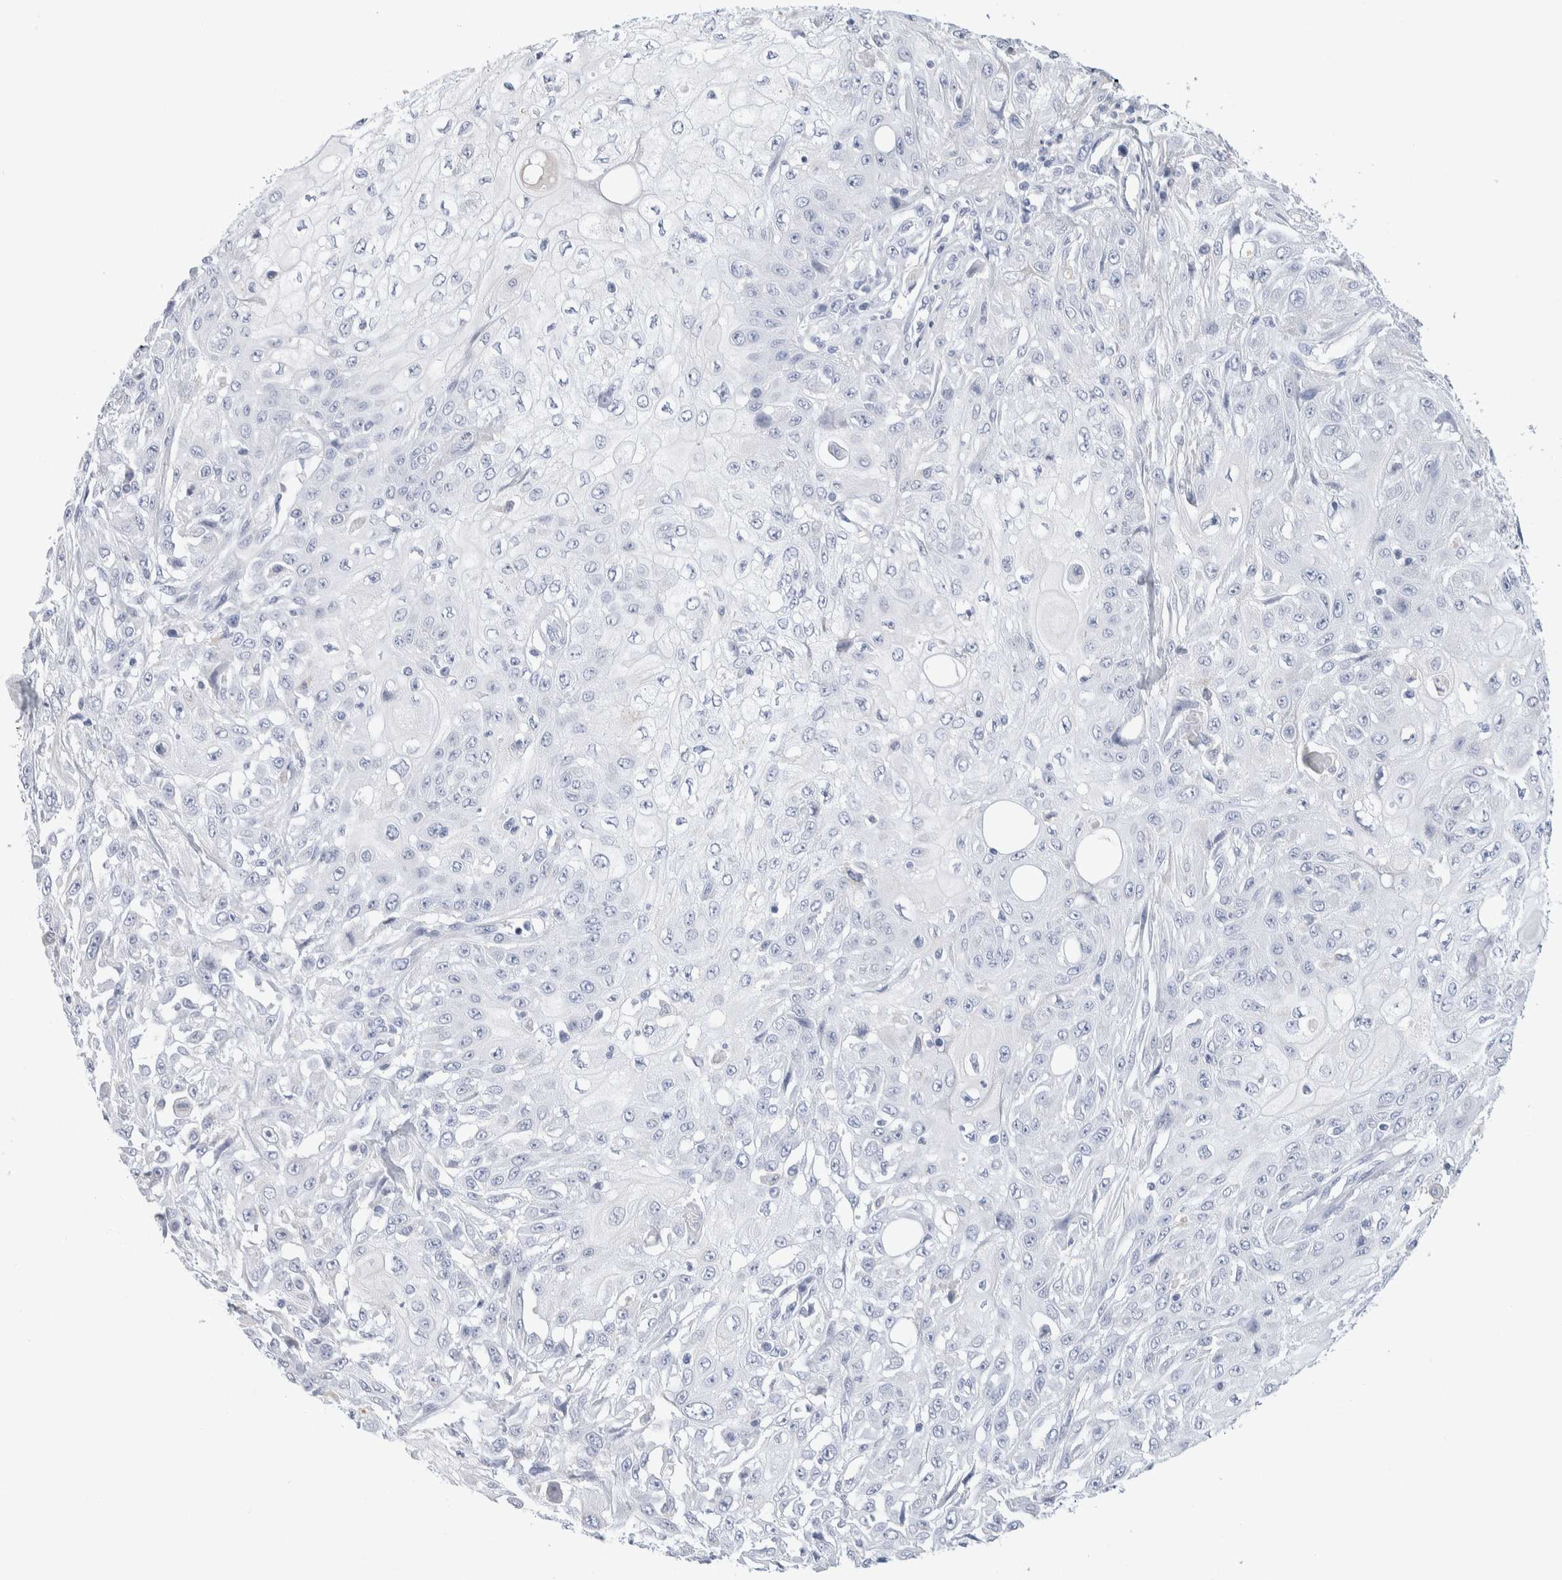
{"staining": {"intensity": "negative", "quantity": "none", "location": "none"}, "tissue": "skin cancer", "cell_type": "Tumor cells", "image_type": "cancer", "snomed": [{"axis": "morphology", "description": "Squamous cell carcinoma, NOS"}, {"axis": "morphology", "description": "Squamous cell carcinoma, metastatic, NOS"}, {"axis": "topography", "description": "Skin"}, {"axis": "topography", "description": "Lymph node"}], "caption": "Micrograph shows no protein positivity in tumor cells of skin metastatic squamous cell carcinoma tissue.", "gene": "GDA", "patient": {"sex": "male", "age": 75}}